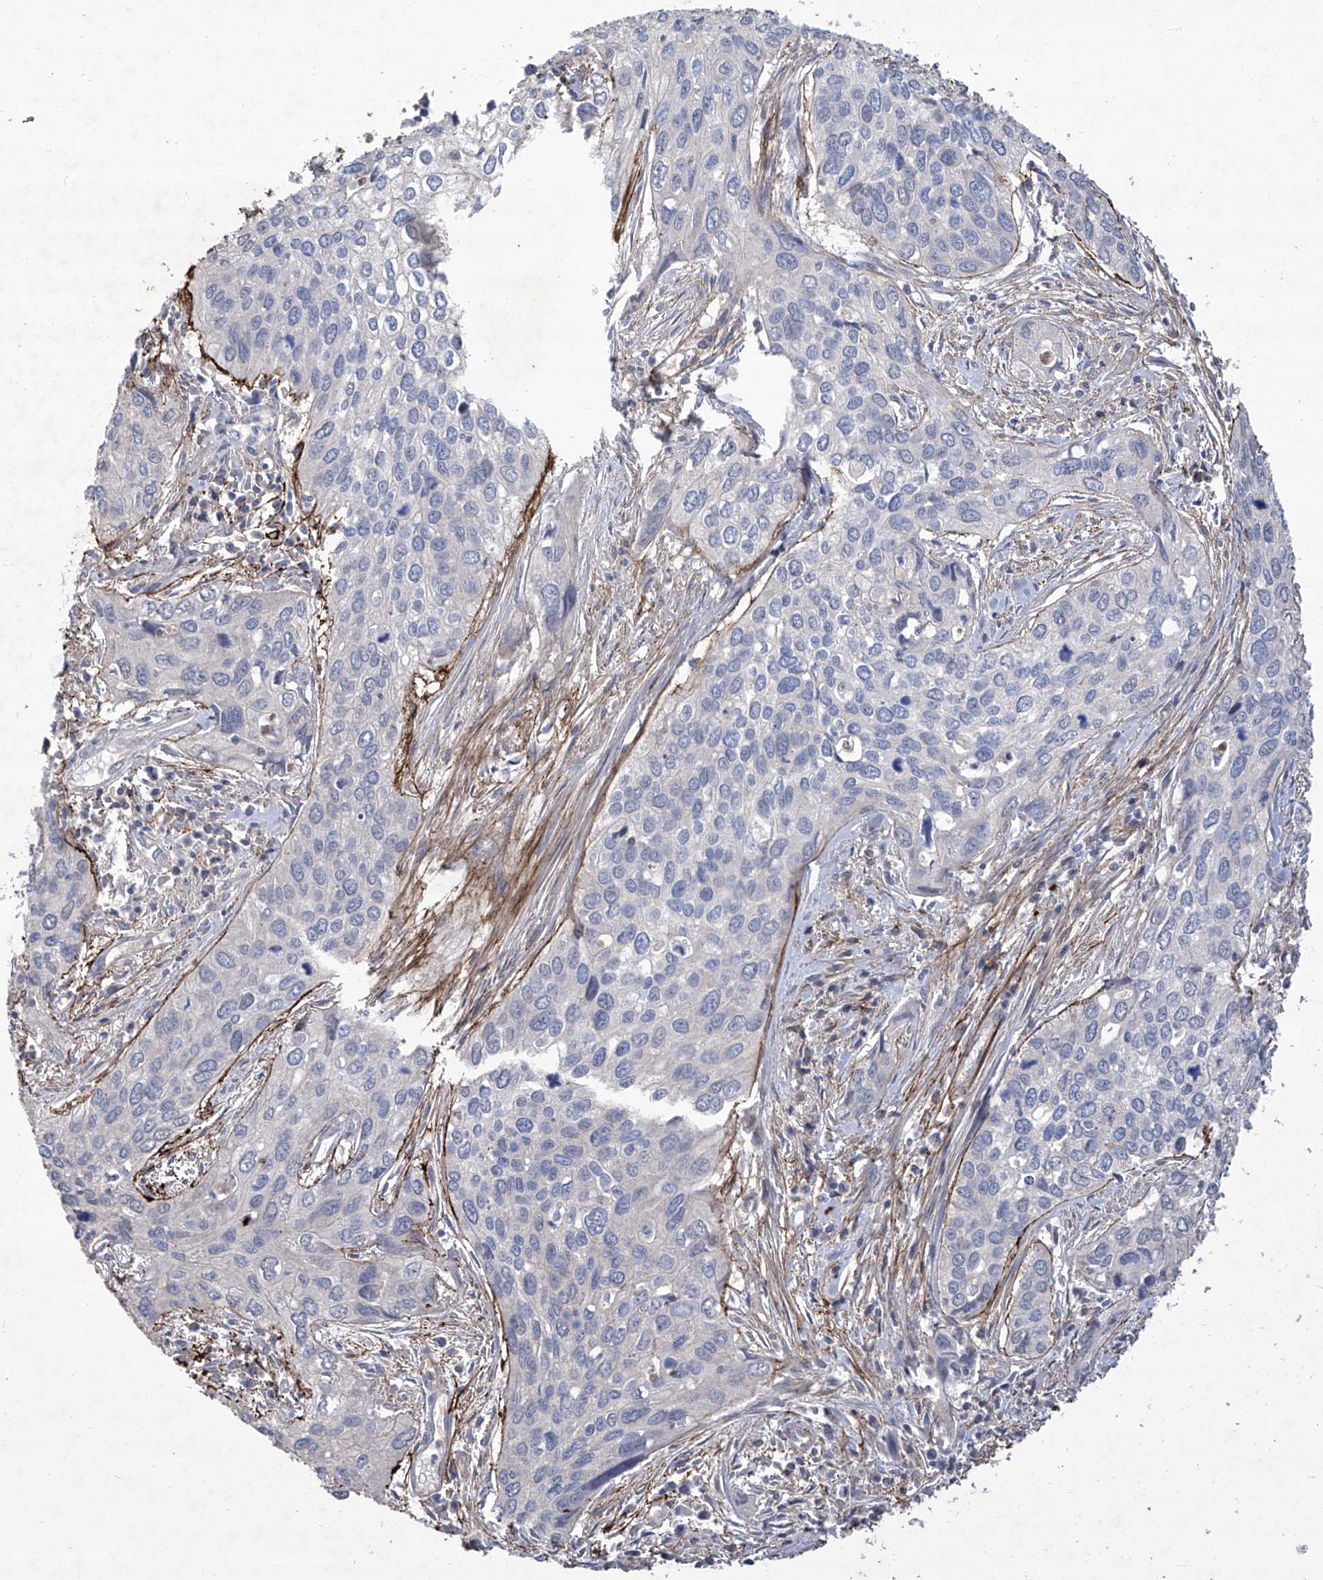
{"staining": {"intensity": "negative", "quantity": "none", "location": "none"}, "tissue": "cervical cancer", "cell_type": "Tumor cells", "image_type": "cancer", "snomed": [{"axis": "morphology", "description": "Squamous cell carcinoma, NOS"}, {"axis": "topography", "description": "Cervix"}], "caption": "This is a micrograph of IHC staining of cervical cancer, which shows no positivity in tumor cells.", "gene": "TXNIP", "patient": {"sex": "female", "age": 55}}